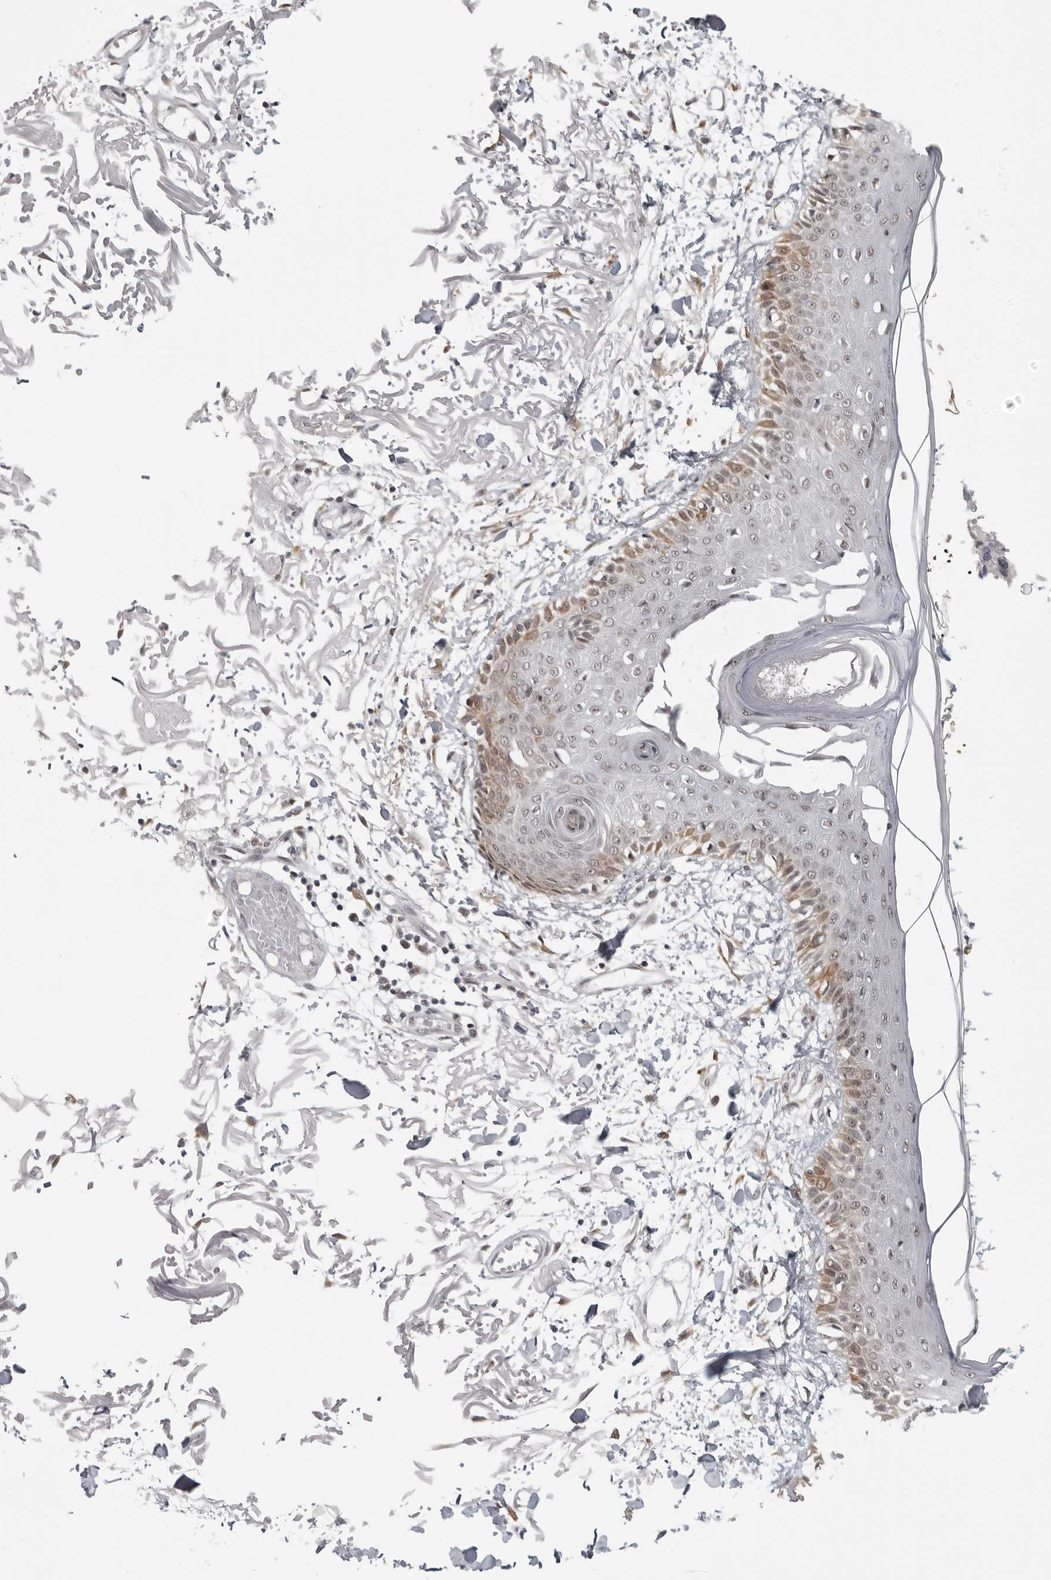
{"staining": {"intensity": "weak", "quantity": ">75%", "location": "cytoplasmic/membranous"}, "tissue": "skin", "cell_type": "Fibroblasts", "image_type": "normal", "snomed": [{"axis": "morphology", "description": "Normal tissue, NOS"}, {"axis": "morphology", "description": "Squamous cell carcinoma, NOS"}, {"axis": "topography", "description": "Skin"}, {"axis": "topography", "description": "Peripheral nerve tissue"}], "caption": "Fibroblasts reveal low levels of weak cytoplasmic/membranous positivity in about >75% of cells in unremarkable human skin. Using DAB (brown) and hematoxylin (blue) stains, captured at high magnification using brightfield microscopy.", "gene": "PRDM10", "patient": {"sex": "male", "age": 83}}